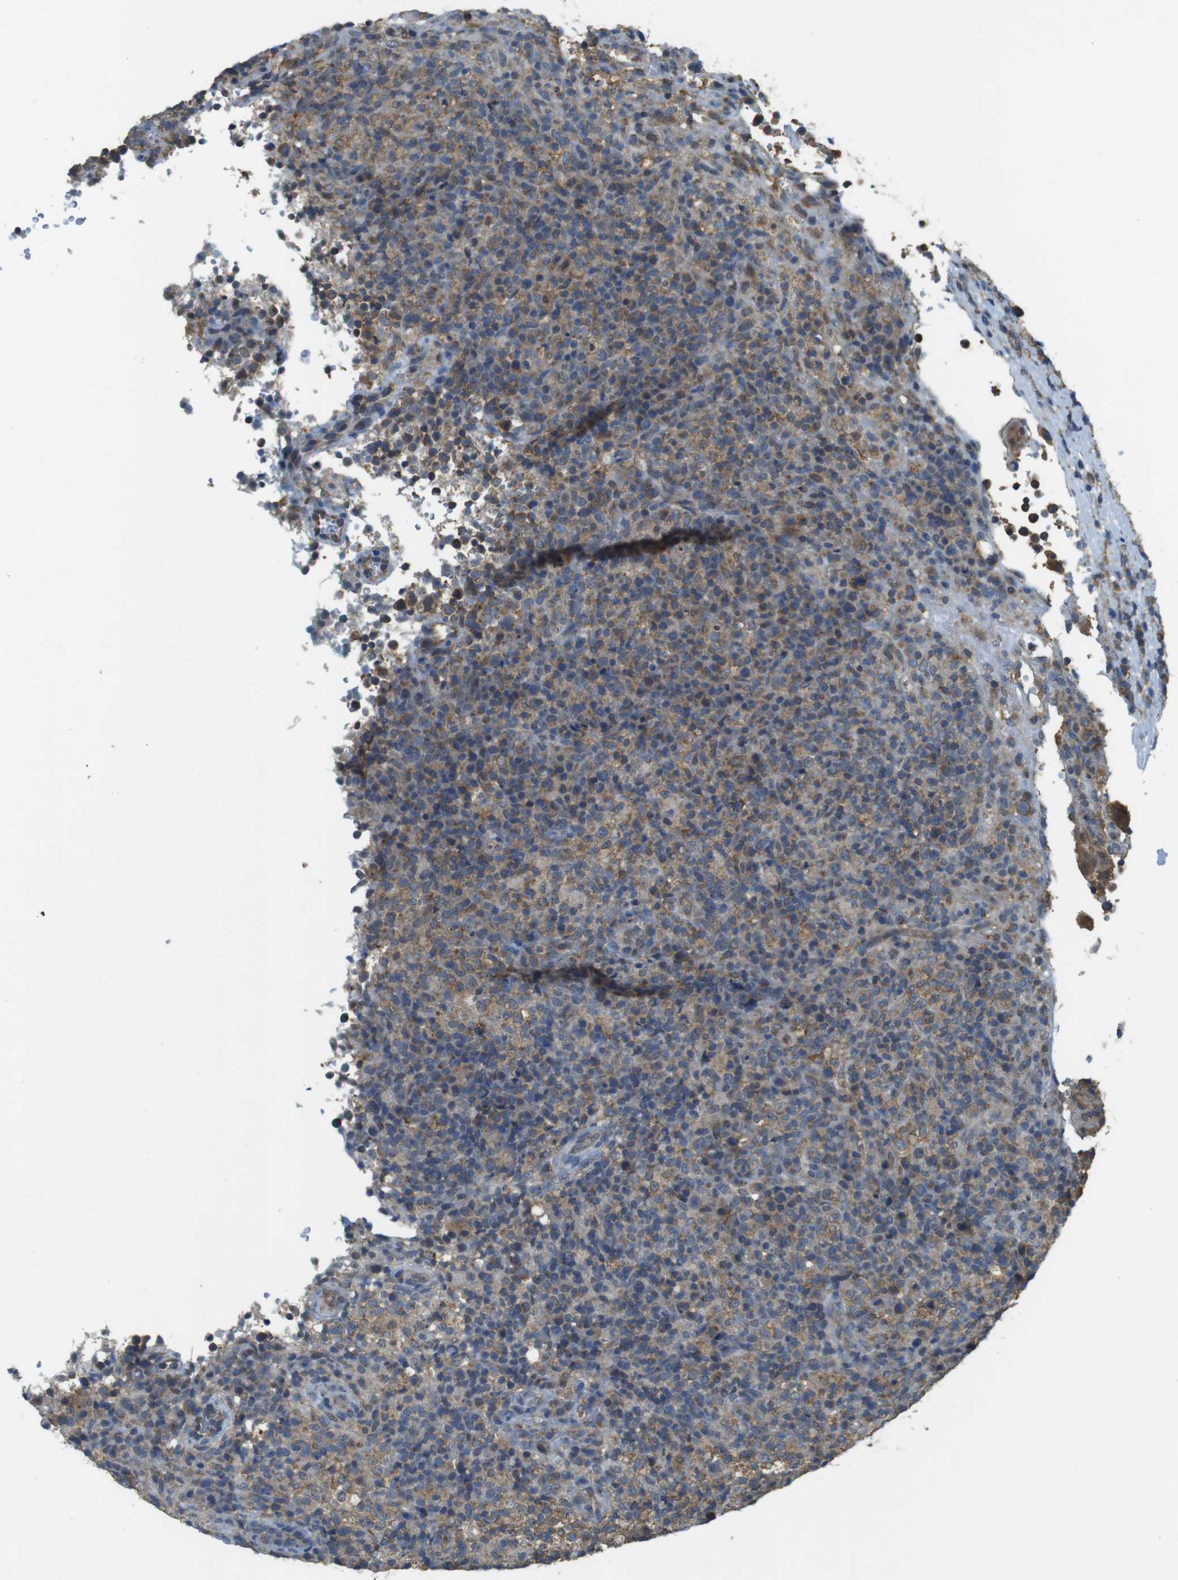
{"staining": {"intensity": "moderate", "quantity": ">75%", "location": "cytoplasmic/membranous"}, "tissue": "lymphoma", "cell_type": "Tumor cells", "image_type": "cancer", "snomed": [{"axis": "morphology", "description": "Malignant lymphoma, non-Hodgkin's type, High grade"}, {"axis": "topography", "description": "Lymph node"}], "caption": "Malignant lymphoma, non-Hodgkin's type (high-grade) was stained to show a protein in brown. There is medium levels of moderate cytoplasmic/membranous positivity in approximately >75% of tumor cells.", "gene": "BRI3BP", "patient": {"sex": "female", "age": 76}}